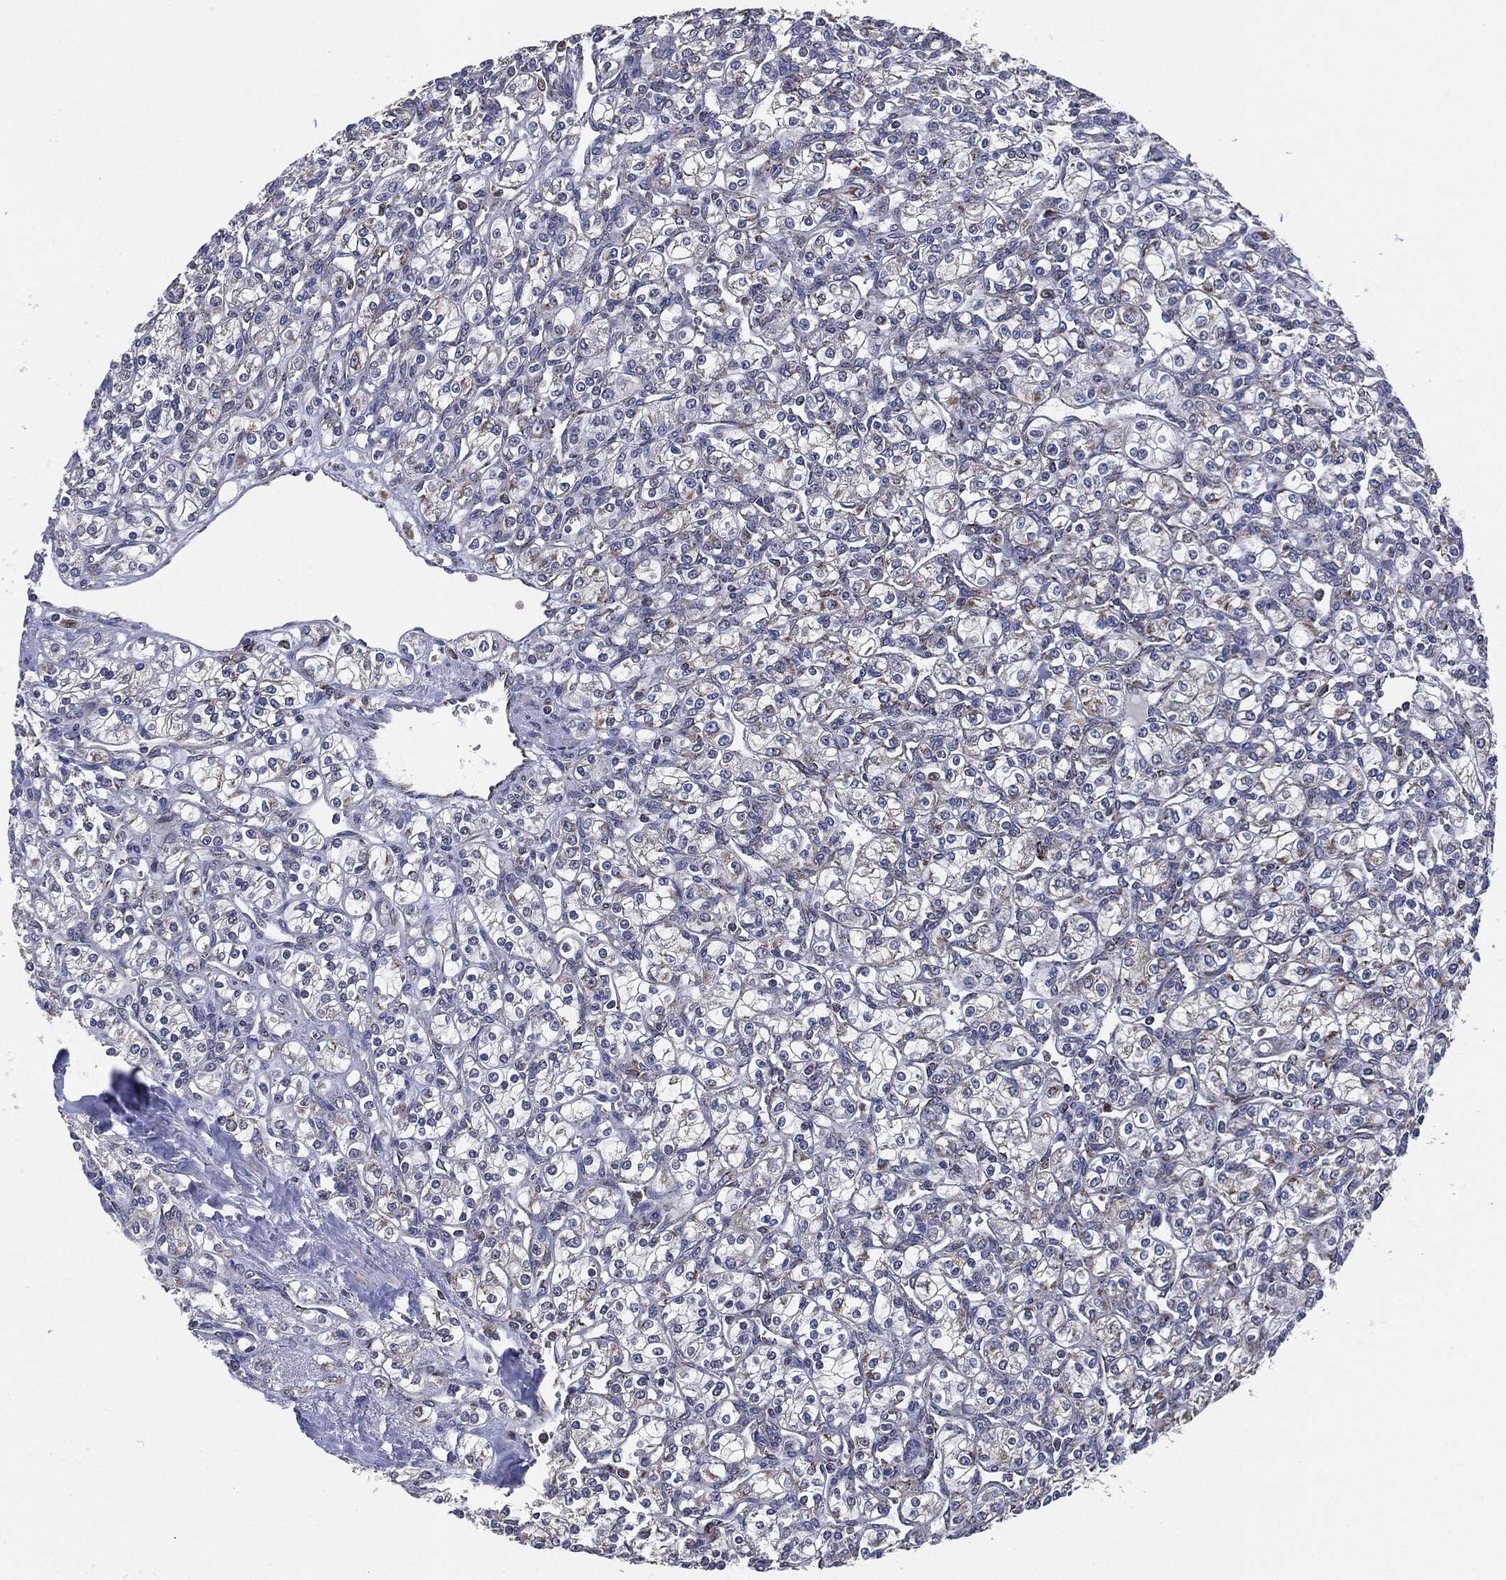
{"staining": {"intensity": "weak", "quantity": "<25%", "location": "cytoplasmic/membranous"}, "tissue": "renal cancer", "cell_type": "Tumor cells", "image_type": "cancer", "snomed": [{"axis": "morphology", "description": "Adenocarcinoma, NOS"}, {"axis": "topography", "description": "Kidney"}], "caption": "Immunohistochemistry (IHC) micrograph of adenocarcinoma (renal) stained for a protein (brown), which demonstrates no positivity in tumor cells. (Brightfield microscopy of DAB (3,3'-diaminobenzidine) IHC at high magnification).", "gene": "NDUFV2", "patient": {"sex": "male", "age": 77}}